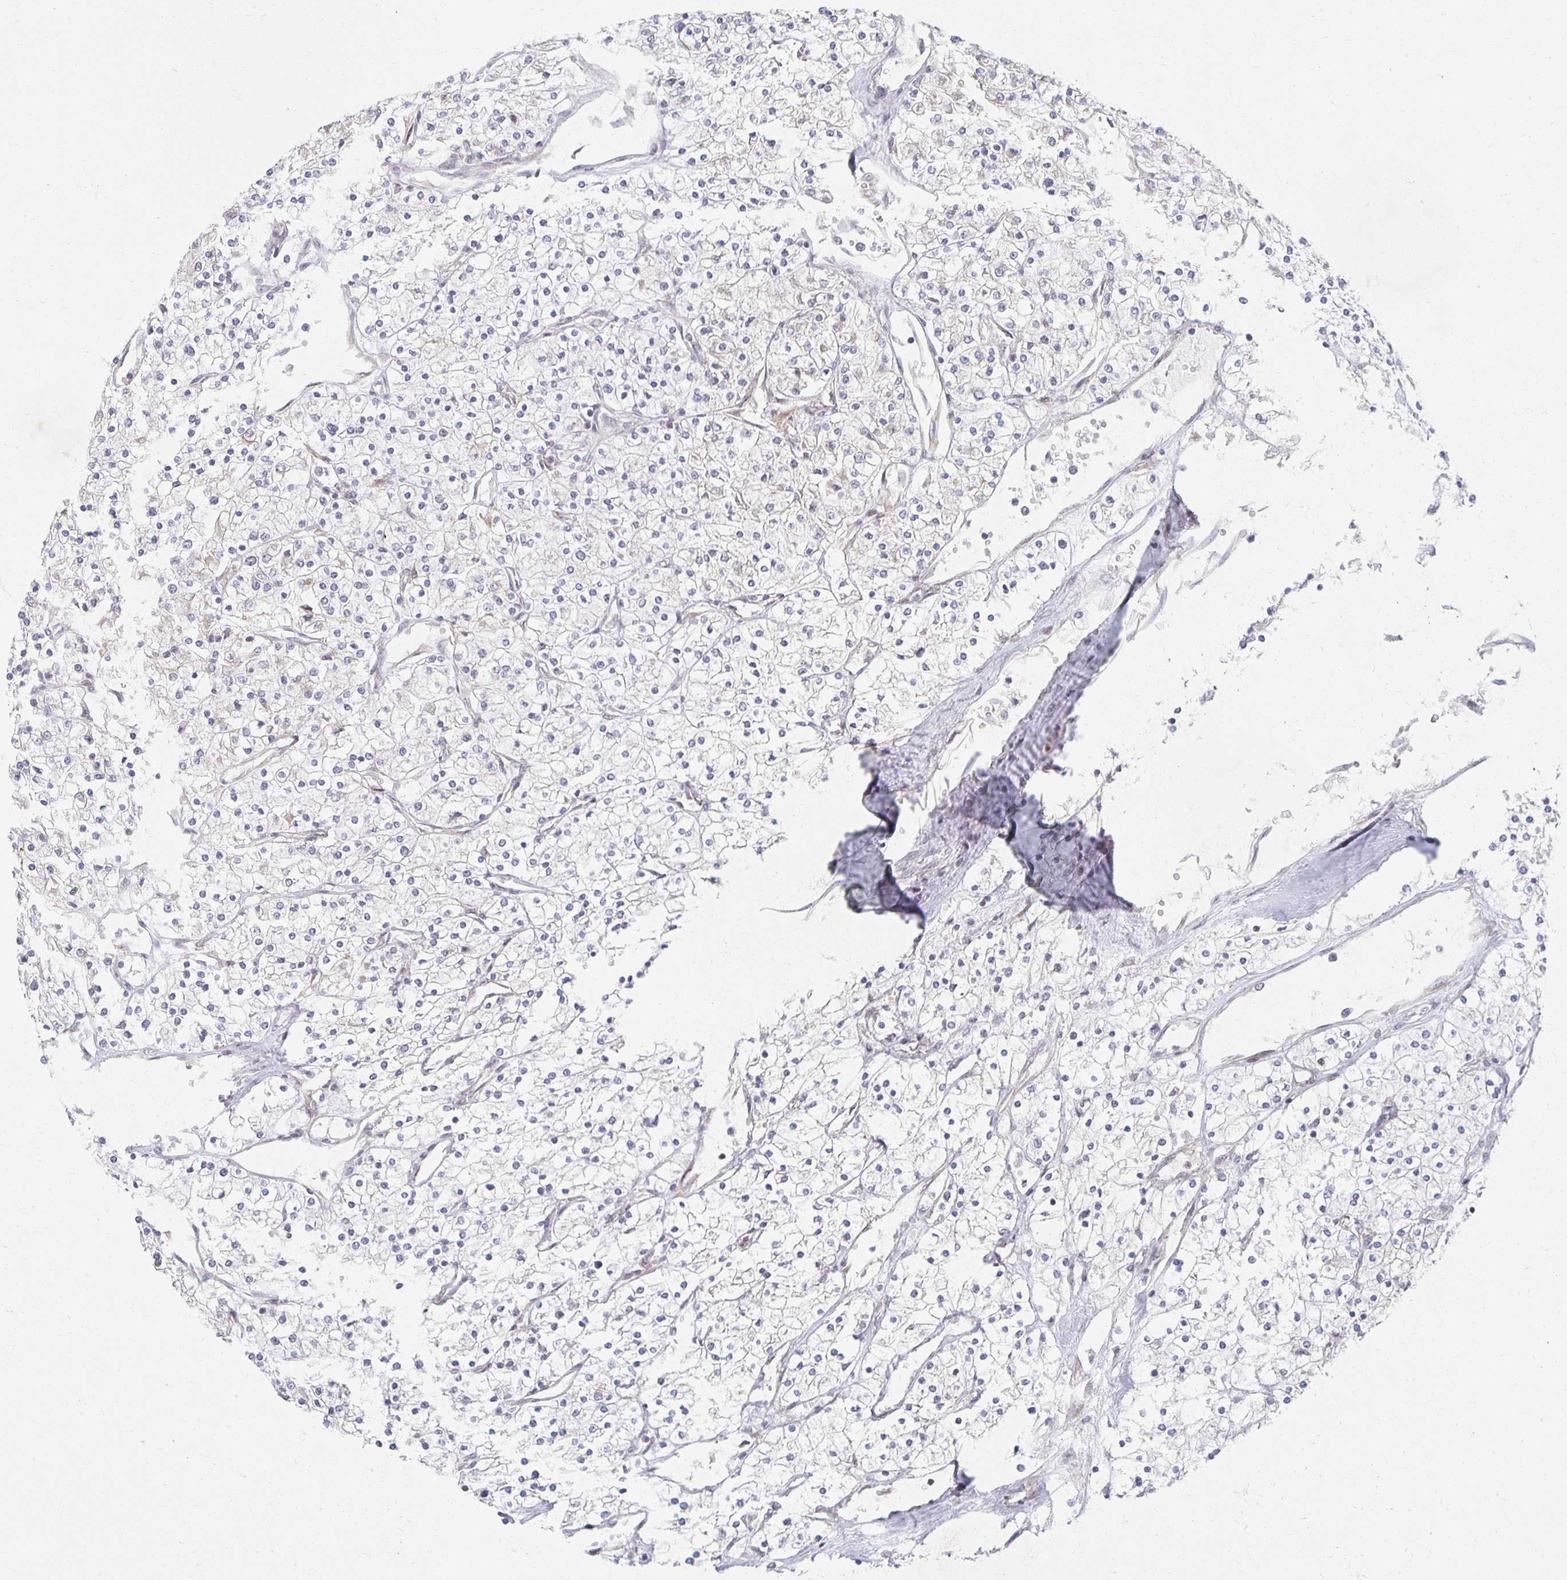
{"staining": {"intensity": "negative", "quantity": "none", "location": "none"}, "tissue": "renal cancer", "cell_type": "Tumor cells", "image_type": "cancer", "snomed": [{"axis": "morphology", "description": "Adenocarcinoma, NOS"}, {"axis": "topography", "description": "Kidney"}], "caption": "A histopathology image of human adenocarcinoma (renal) is negative for staining in tumor cells. Brightfield microscopy of immunohistochemistry (IHC) stained with DAB (brown) and hematoxylin (blue), captured at high magnification.", "gene": "HCFC1R1", "patient": {"sex": "male", "age": 80}}